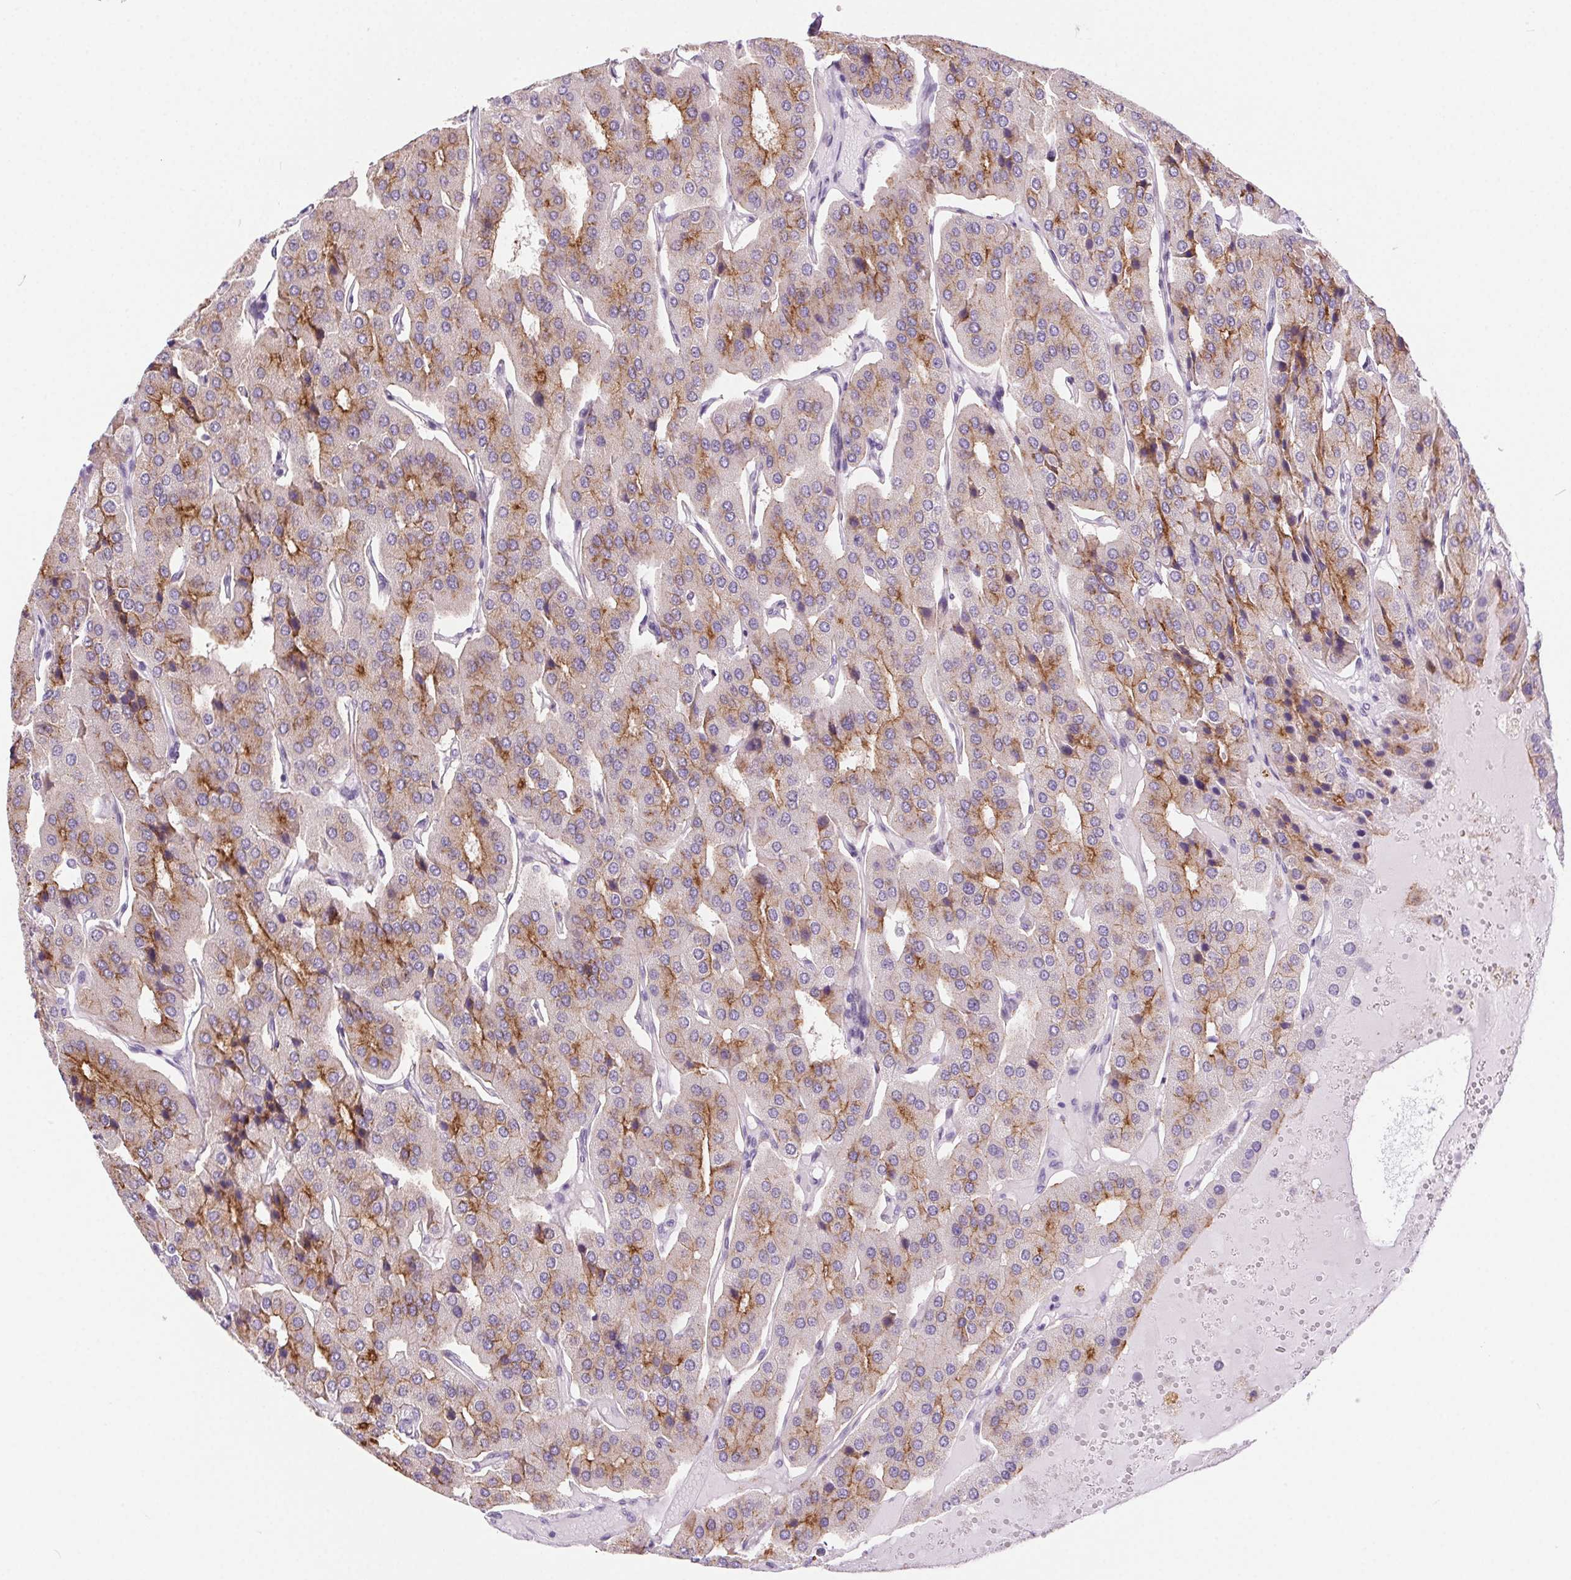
{"staining": {"intensity": "moderate", "quantity": "25%-75%", "location": "cytoplasmic/membranous"}, "tissue": "parathyroid gland", "cell_type": "Glandular cells", "image_type": "normal", "snomed": [{"axis": "morphology", "description": "Normal tissue, NOS"}, {"axis": "morphology", "description": "Adenoma, NOS"}, {"axis": "topography", "description": "Parathyroid gland"}], "caption": "Immunohistochemical staining of normal parathyroid gland displays 25%-75% levels of moderate cytoplasmic/membranous protein positivity in approximately 25%-75% of glandular cells. The staining was performed using DAB (3,3'-diaminobenzidine), with brown indicating positive protein expression. Nuclei are stained blue with hematoxylin.", "gene": "SYT11", "patient": {"sex": "female", "age": 86}}